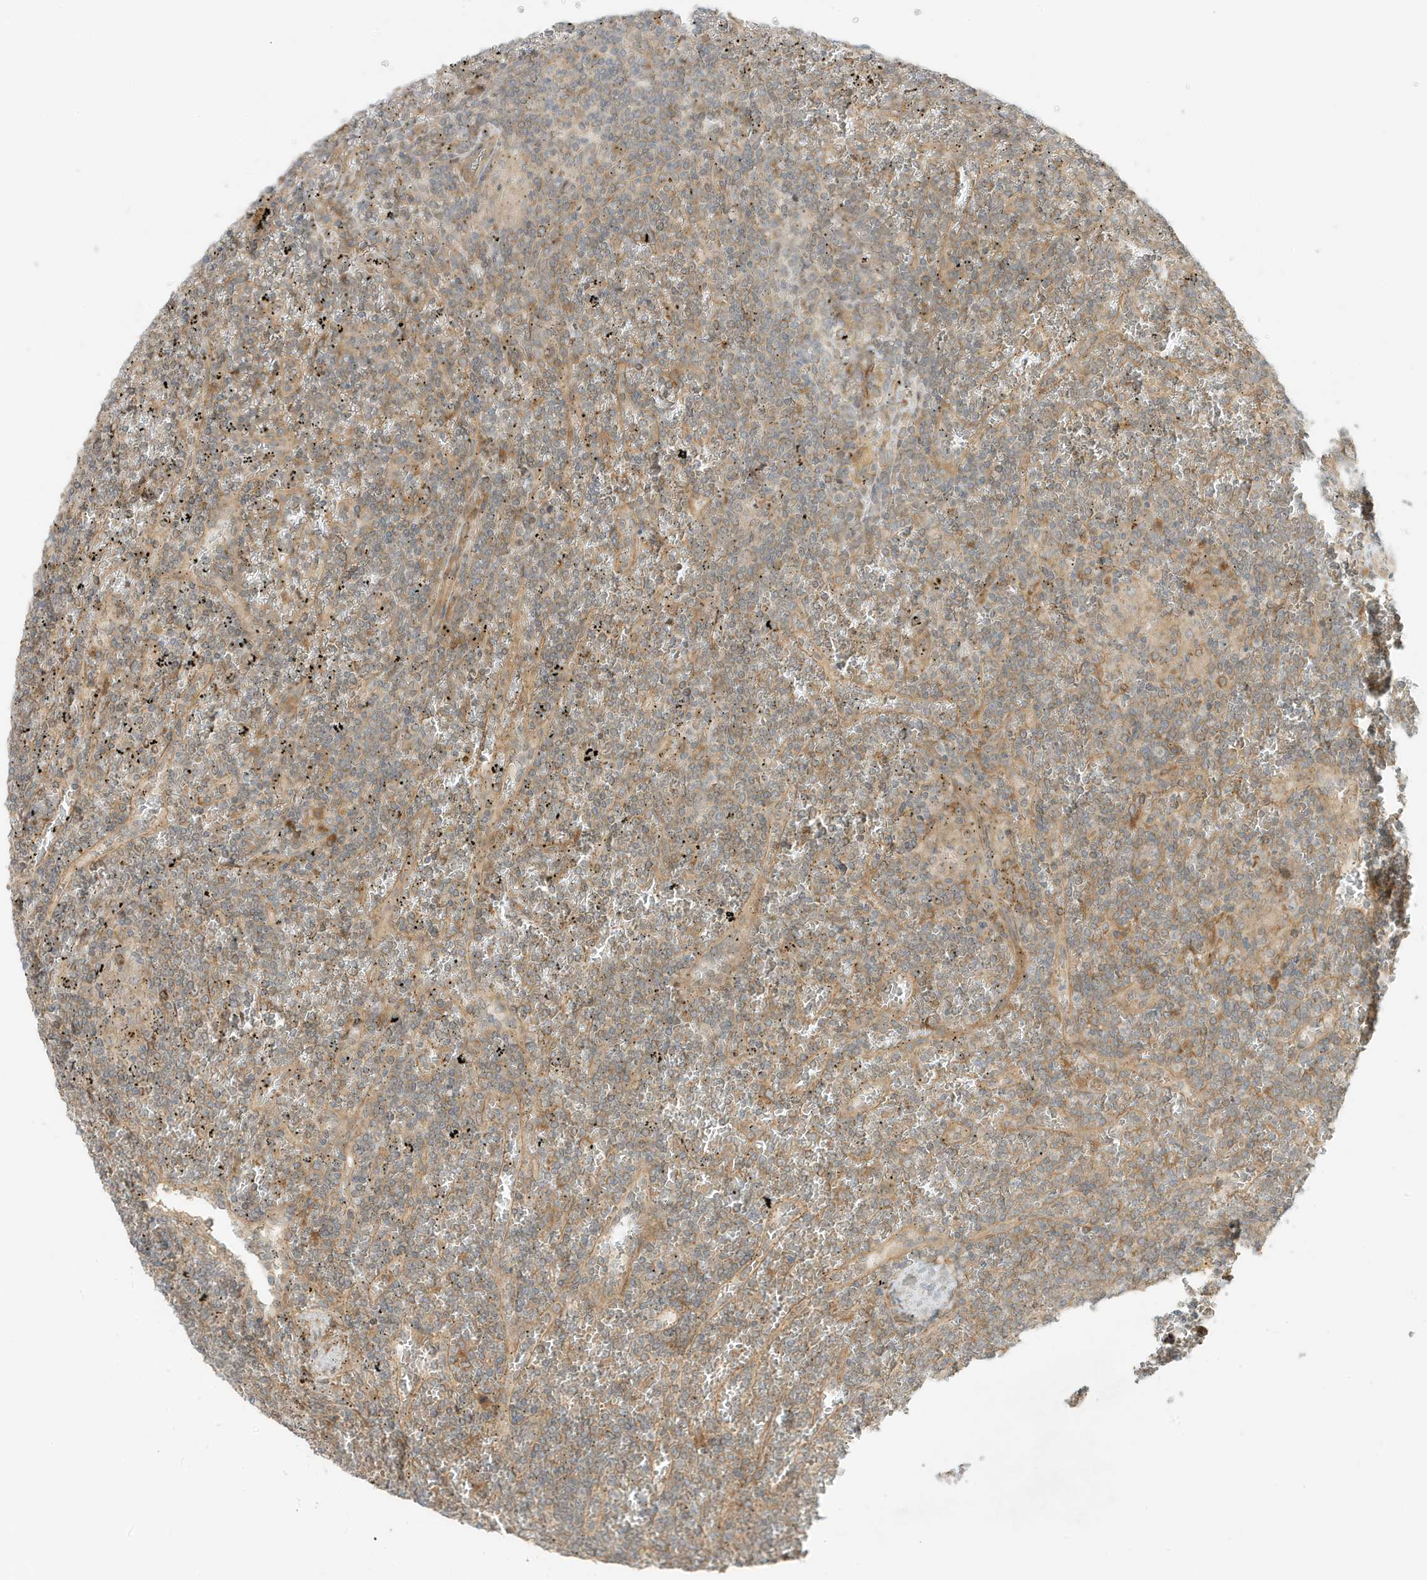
{"staining": {"intensity": "weak", "quantity": "25%-75%", "location": "cytoplasmic/membranous"}, "tissue": "lymphoma", "cell_type": "Tumor cells", "image_type": "cancer", "snomed": [{"axis": "morphology", "description": "Malignant lymphoma, non-Hodgkin's type, Low grade"}, {"axis": "topography", "description": "Spleen"}], "caption": "Lymphoma stained for a protein (brown) displays weak cytoplasmic/membranous positive expression in approximately 25%-75% of tumor cells.", "gene": "SCARF2", "patient": {"sex": "female", "age": 19}}